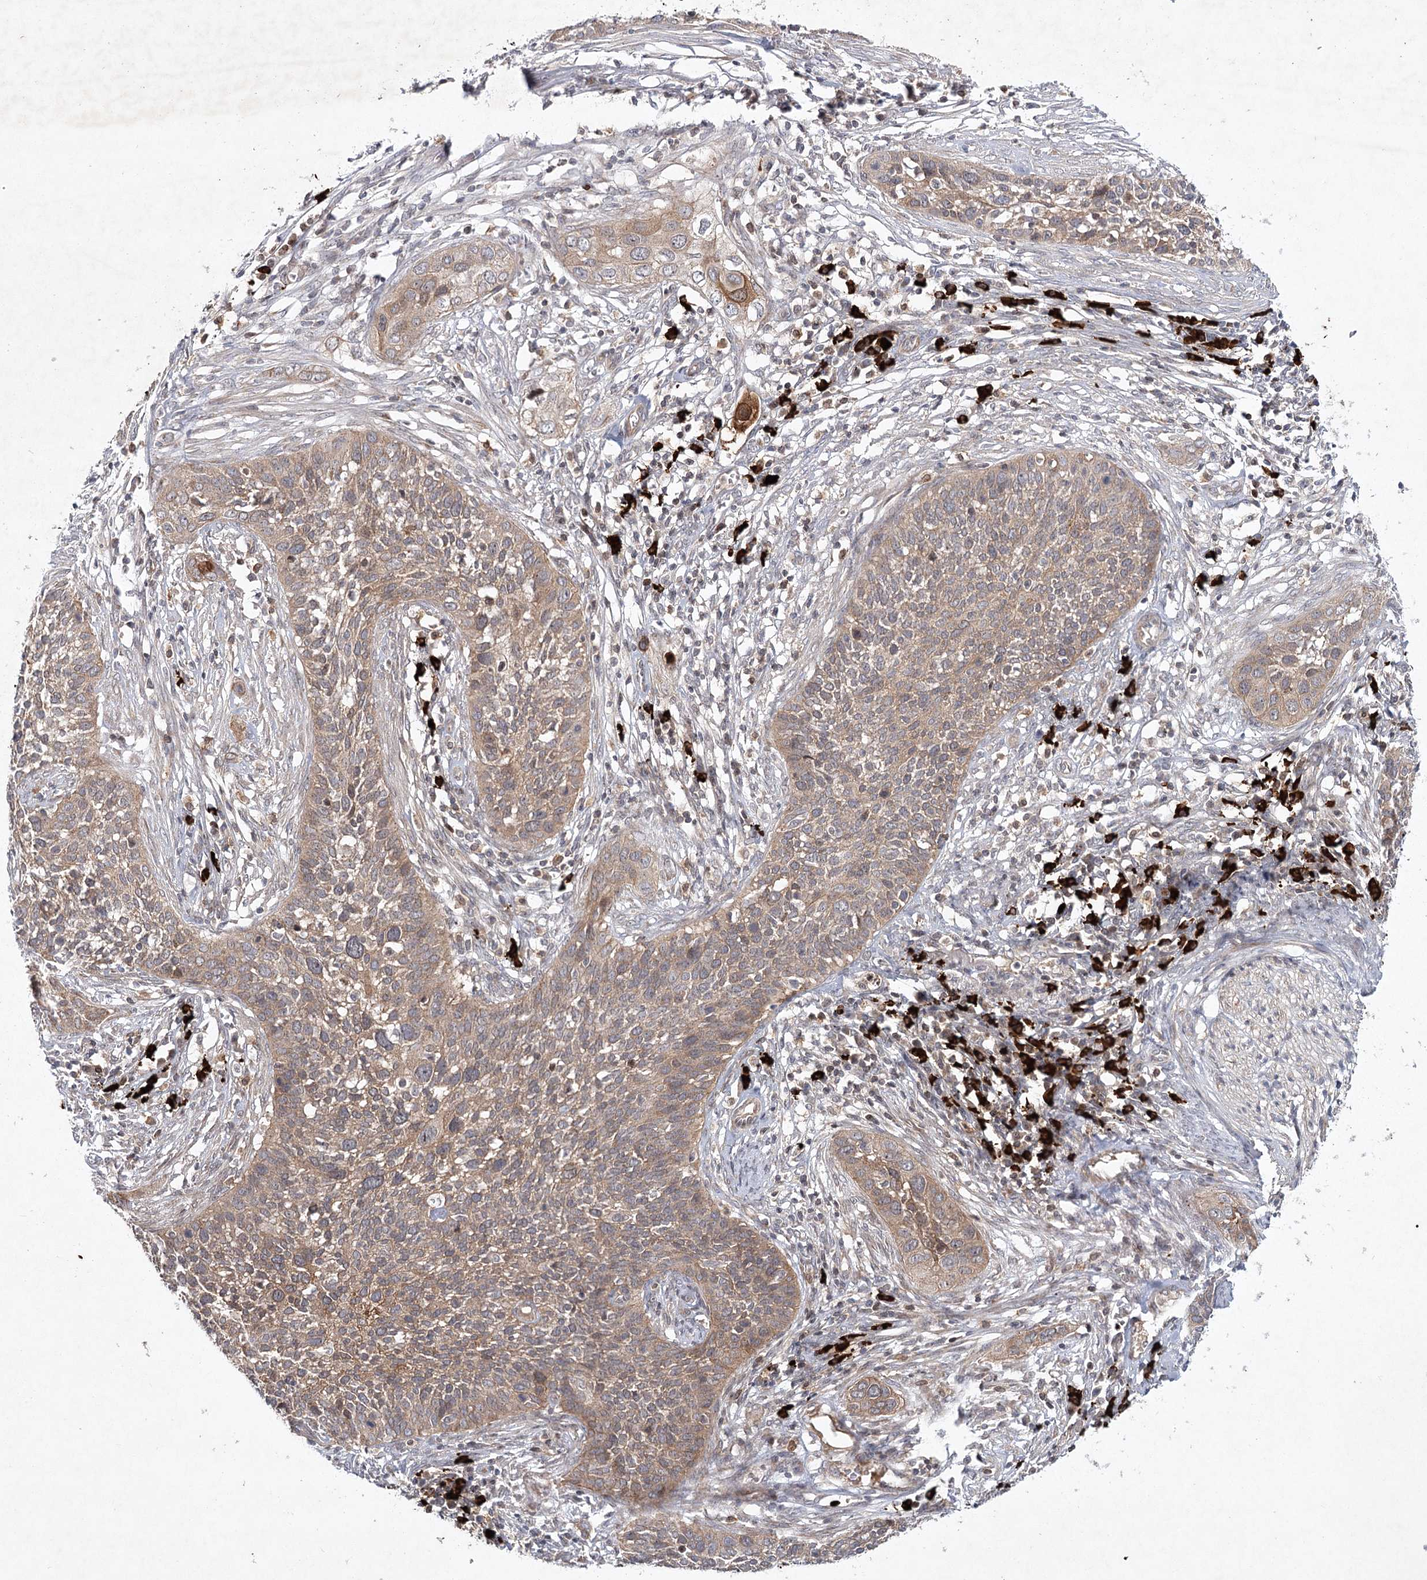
{"staining": {"intensity": "moderate", "quantity": ">75%", "location": "cytoplasmic/membranous"}, "tissue": "cervical cancer", "cell_type": "Tumor cells", "image_type": "cancer", "snomed": [{"axis": "morphology", "description": "Squamous cell carcinoma, NOS"}, {"axis": "topography", "description": "Cervix"}], "caption": "The micrograph exhibits a brown stain indicating the presence of a protein in the cytoplasmic/membranous of tumor cells in cervical squamous cell carcinoma. The staining is performed using DAB brown chromogen to label protein expression. The nuclei are counter-stained blue using hematoxylin.", "gene": "MAP3K13", "patient": {"sex": "female", "age": 34}}